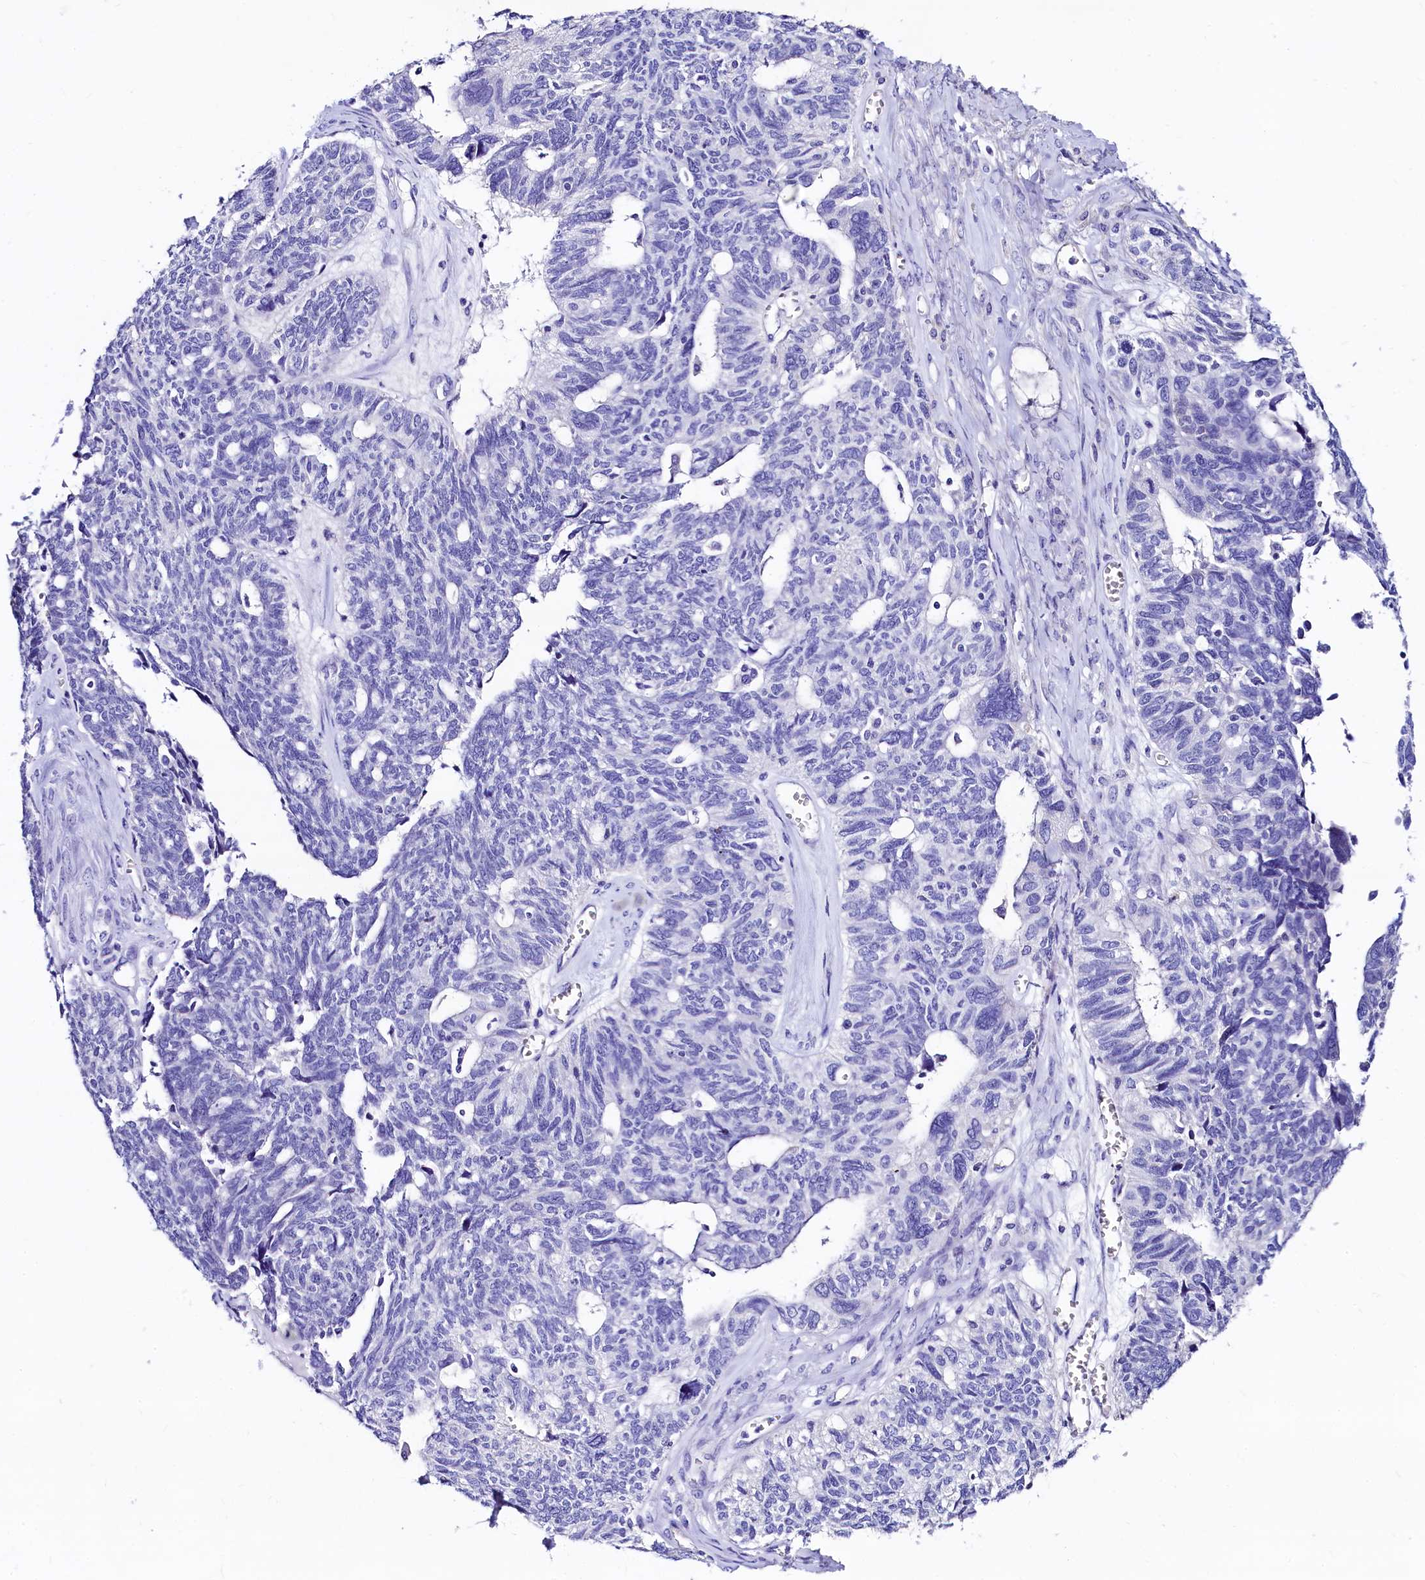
{"staining": {"intensity": "negative", "quantity": "none", "location": "none"}, "tissue": "ovarian cancer", "cell_type": "Tumor cells", "image_type": "cancer", "snomed": [{"axis": "morphology", "description": "Cystadenocarcinoma, serous, NOS"}, {"axis": "topography", "description": "Ovary"}], "caption": "The micrograph reveals no significant expression in tumor cells of serous cystadenocarcinoma (ovarian).", "gene": "RBP3", "patient": {"sex": "female", "age": 79}}